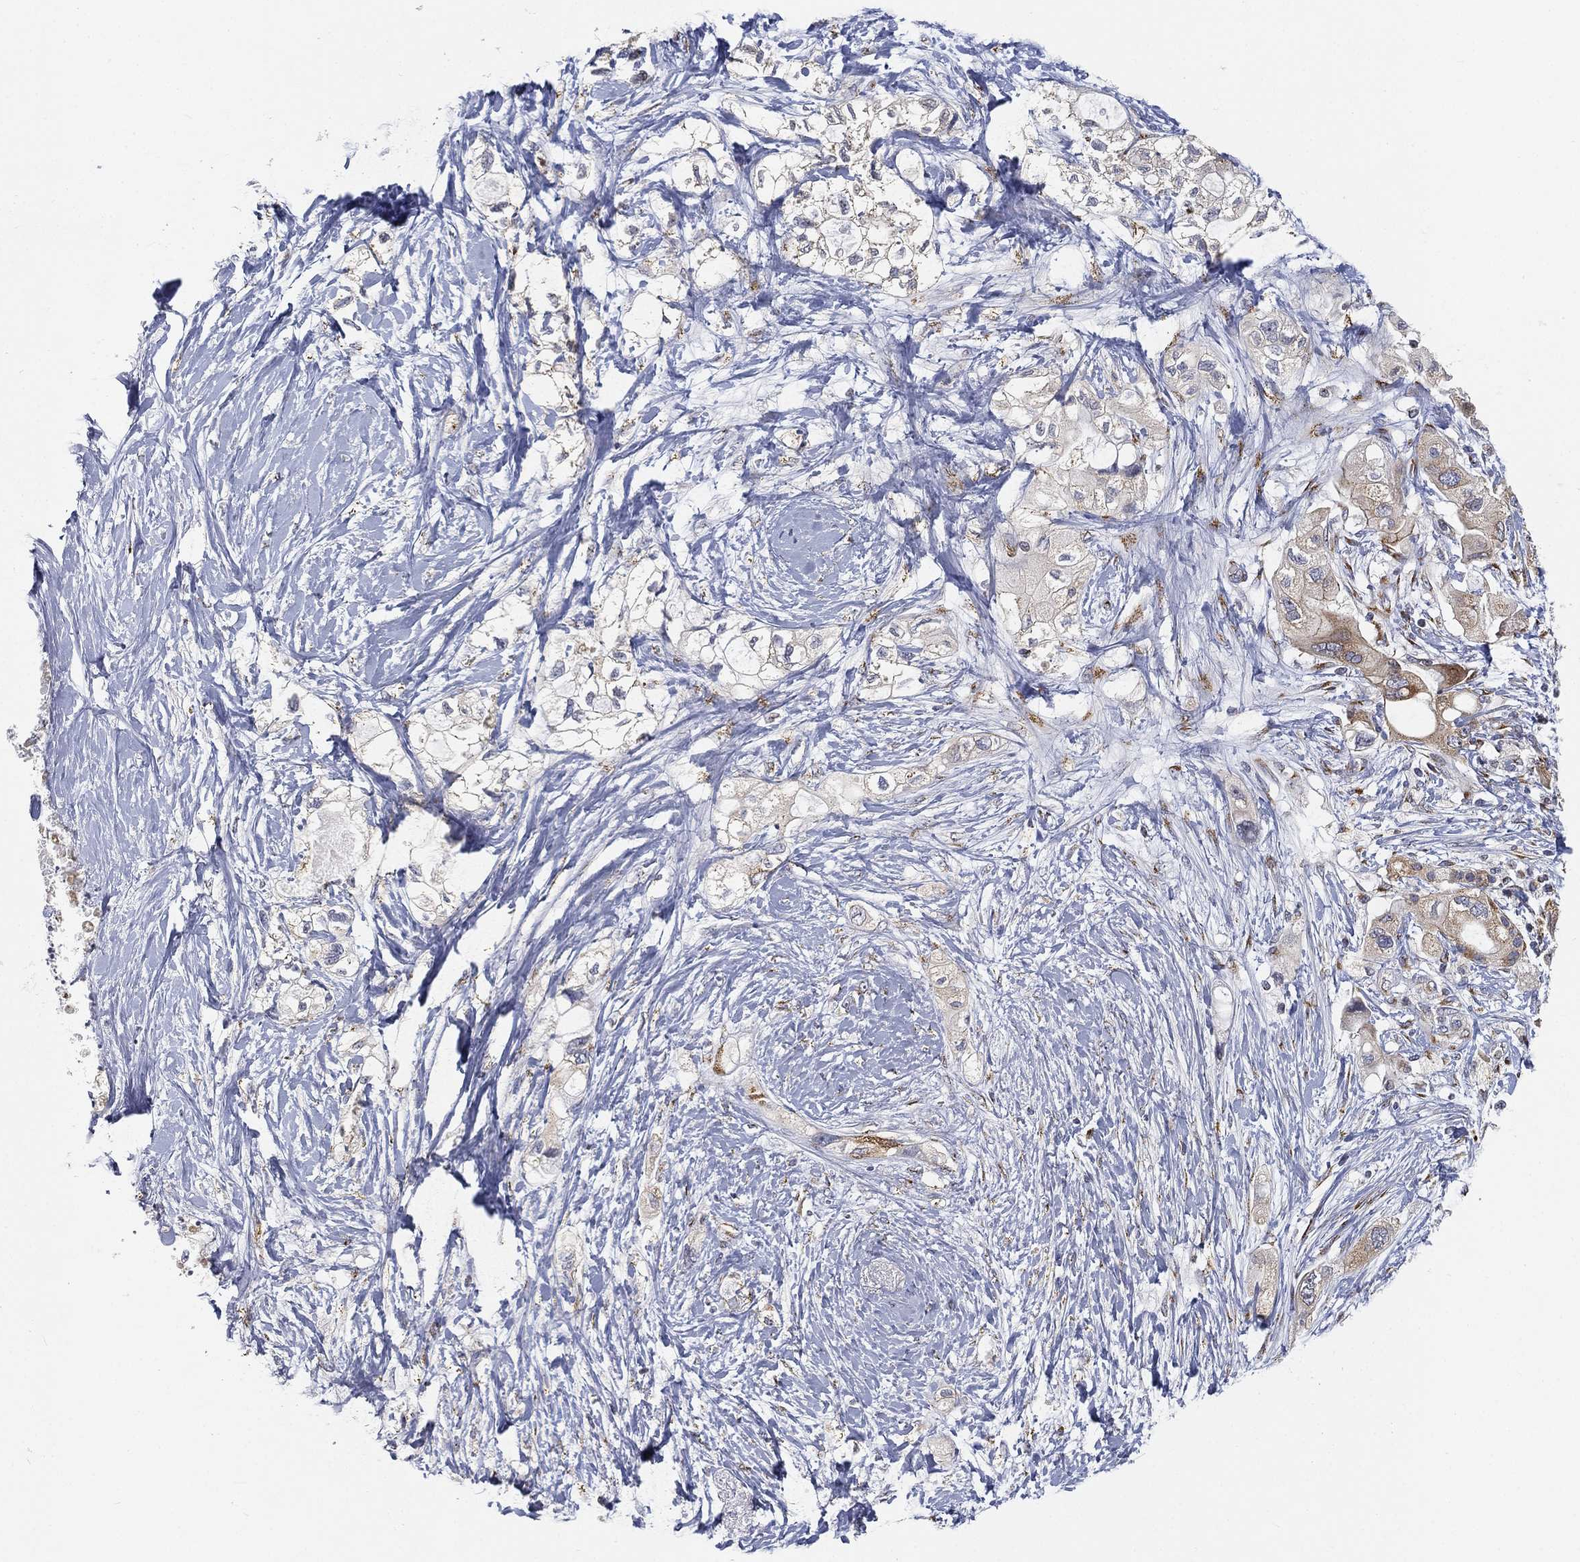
{"staining": {"intensity": "moderate", "quantity": "25%-75%", "location": "cytoplasmic/membranous"}, "tissue": "pancreatic cancer", "cell_type": "Tumor cells", "image_type": "cancer", "snomed": [{"axis": "morphology", "description": "Adenocarcinoma, NOS"}, {"axis": "topography", "description": "Pancreas"}], "caption": "Immunohistochemistry (DAB) staining of pancreatic cancer exhibits moderate cytoplasmic/membranous protein staining in about 25%-75% of tumor cells.", "gene": "TICAM1", "patient": {"sex": "female", "age": 56}}